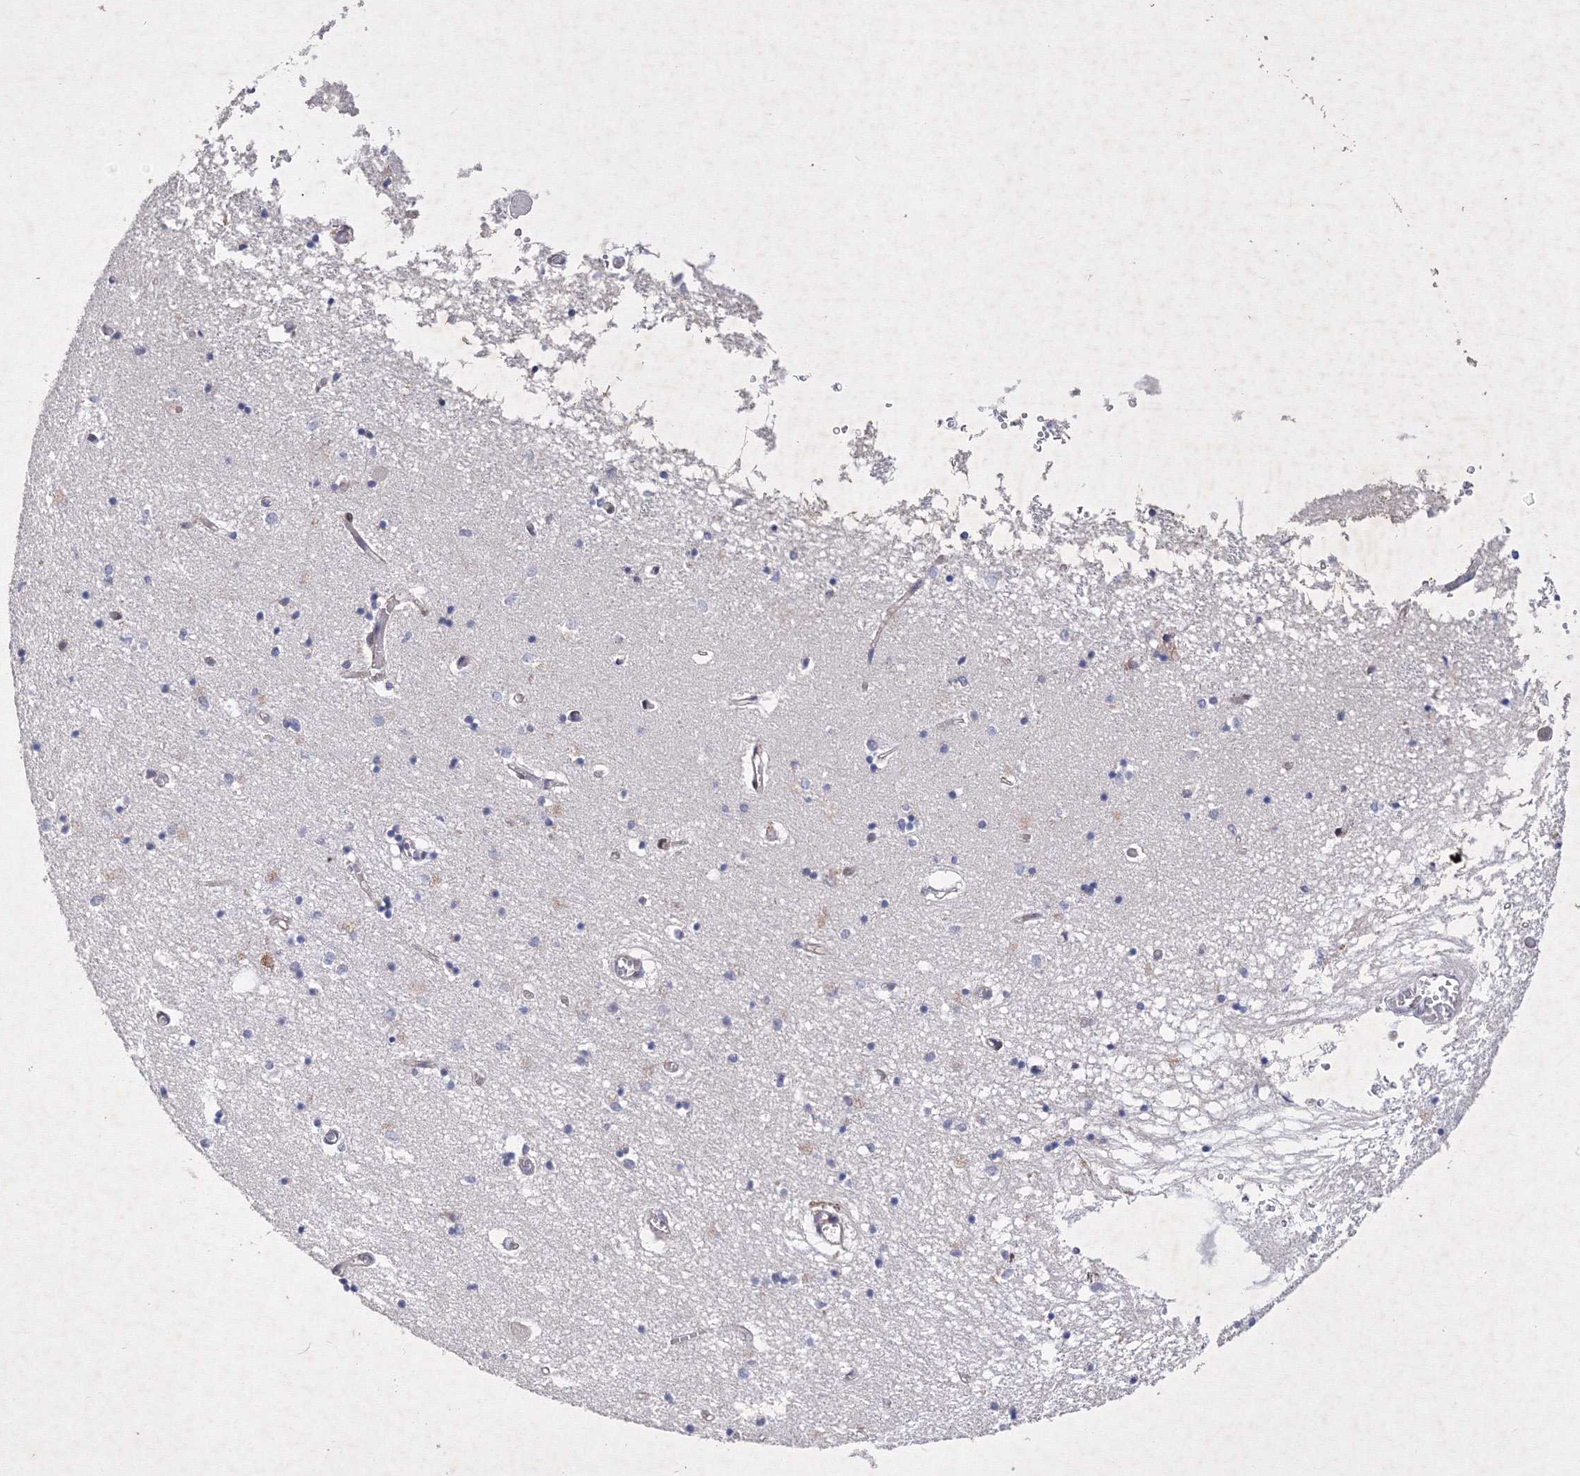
{"staining": {"intensity": "negative", "quantity": "none", "location": "none"}, "tissue": "hippocampus", "cell_type": "Glial cells", "image_type": "normal", "snomed": [{"axis": "morphology", "description": "Normal tissue, NOS"}, {"axis": "topography", "description": "Hippocampus"}], "caption": "DAB (3,3'-diaminobenzidine) immunohistochemical staining of benign human hippocampus demonstrates no significant staining in glial cells.", "gene": "SNX18", "patient": {"sex": "male", "age": 70}}